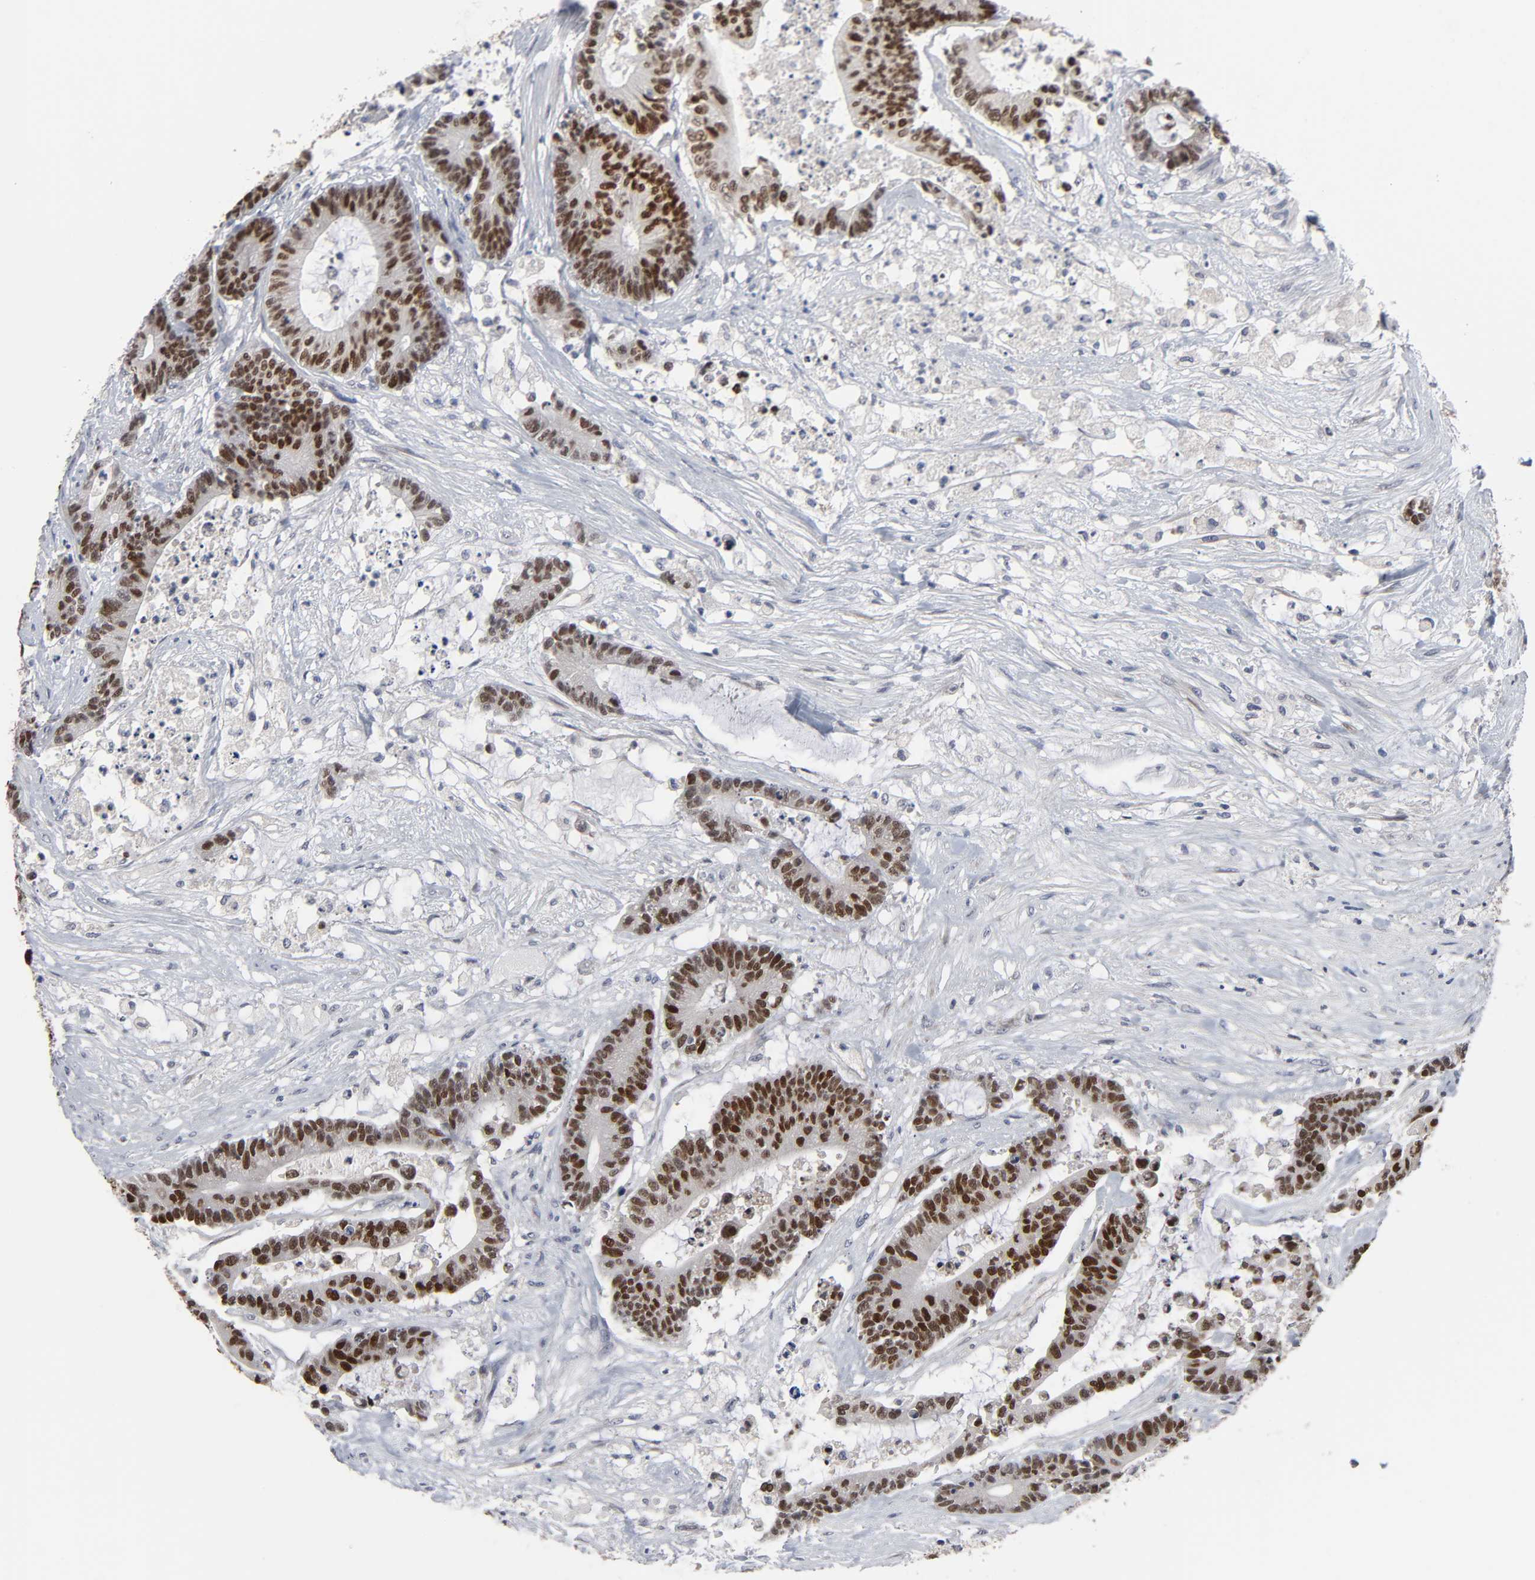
{"staining": {"intensity": "strong", "quantity": ">75%", "location": "nuclear"}, "tissue": "colorectal cancer", "cell_type": "Tumor cells", "image_type": "cancer", "snomed": [{"axis": "morphology", "description": "Adenocarcinoma, NOS"}, {"axis": "topography", "description": "Colon"}], "caption": "This micrograph reveals colorectal cancer stained with IHC to label a protein in brown. The nuclear of tumor cells show strong positivity for the protein. Nuclei are counter-stained blue.", "gene": "HNF4A", "patient": {"sex": "female", "age": 84}}